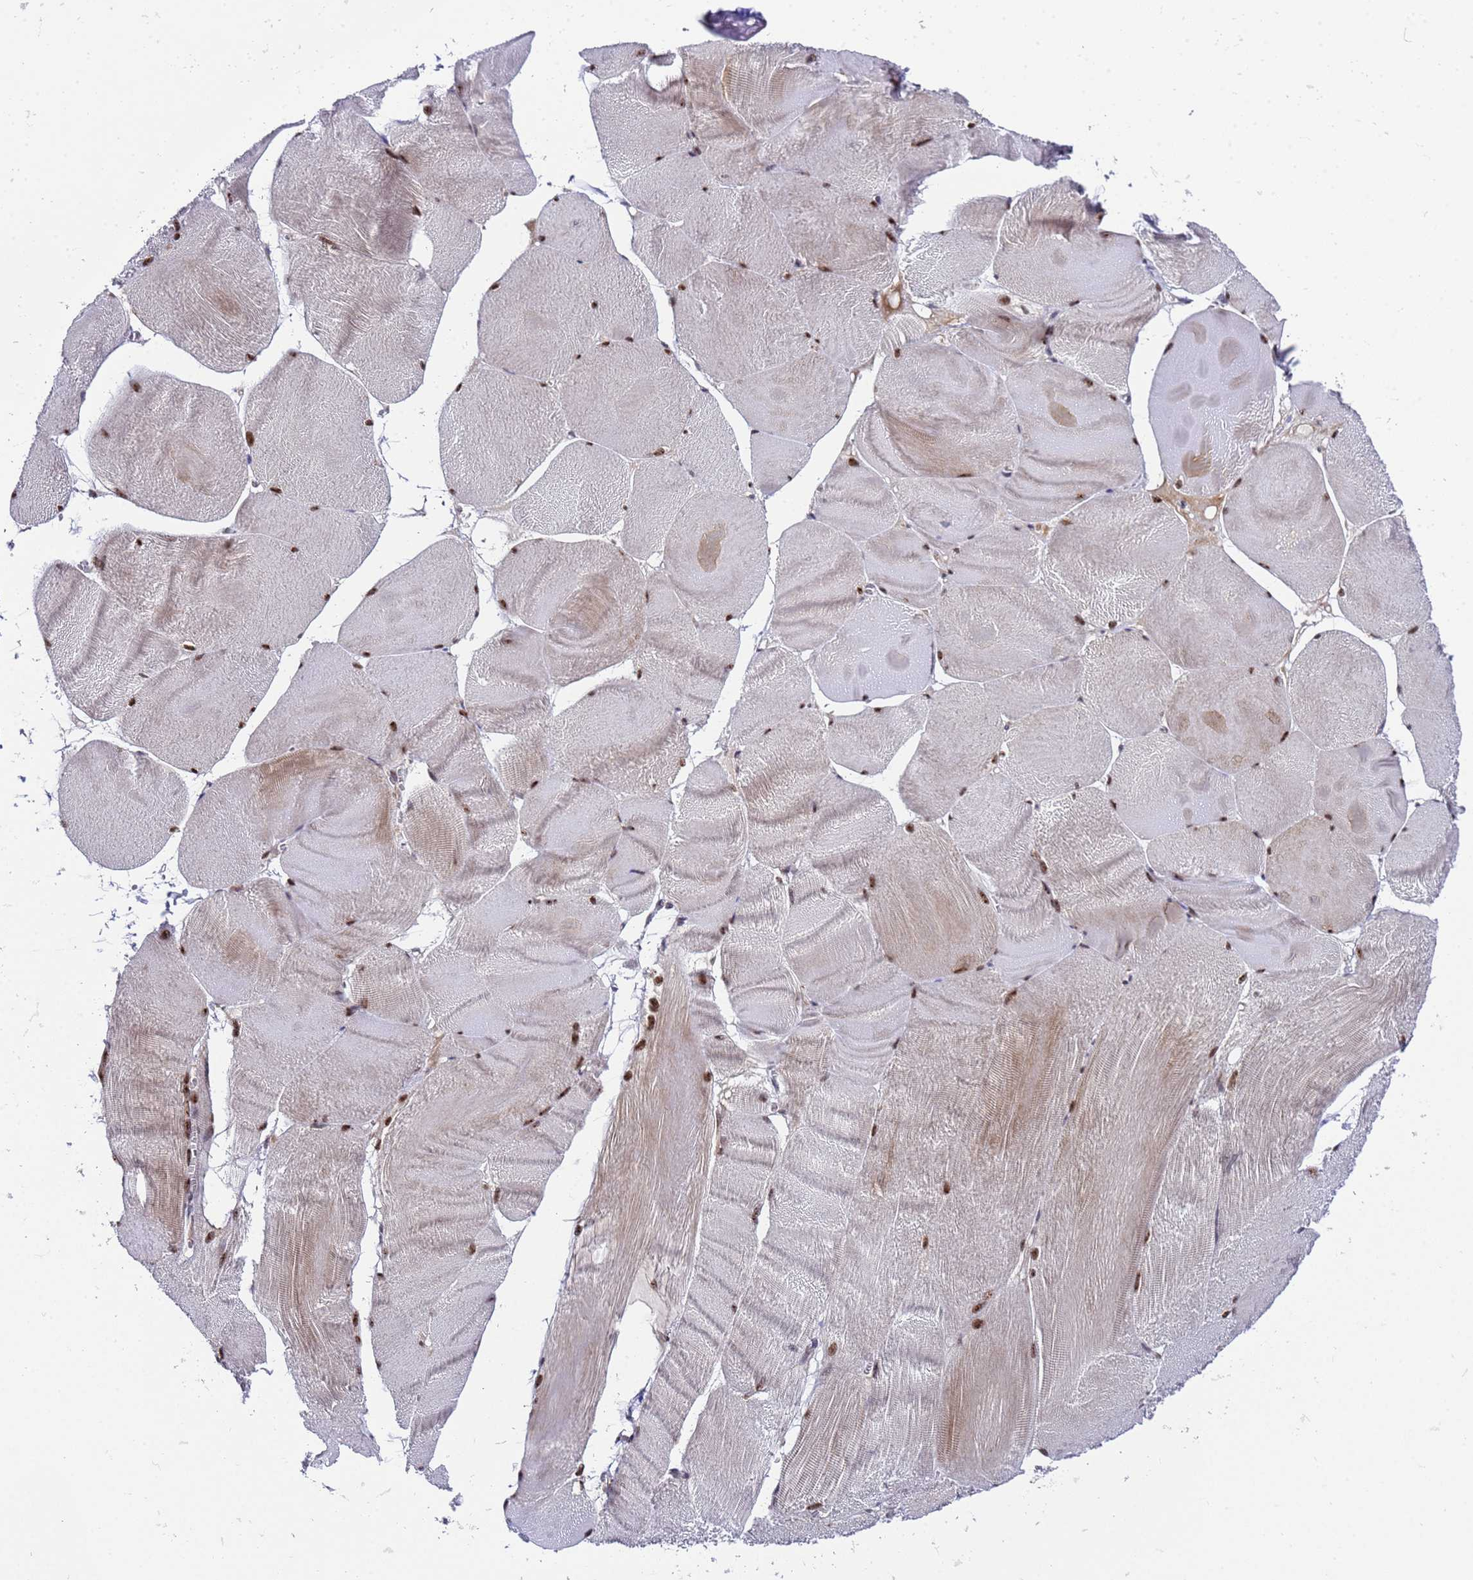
{"staining": {"intensity": "moderate", "quantity": "25%-75%", "location": "cytoplasmic/membranous,nuclear"}, "tissue": "skeletal muscle", "cell_type": "Myocytes", "image_type": "normal", "snomed": [{"axis": "morphology", "description": "Normal tissue, NOS"}, {"axis": "morphology", "description": "Basal cell carcinoma"}, {"axis": "topography", "description": "Skeletal muscle"}], "caption": "Myocytes demonstrate moderate cytoplasmic/membranous,nuclear positivity in about 25%-75% of cells in unremarkable skeletal muscle. The staining was performed using DAB, with brown indicating positive protein expression. Nuclei are stained blue with hematoxylin.", "gene": "C19orf47", "patient": {"sex": "female", "age": 64}}